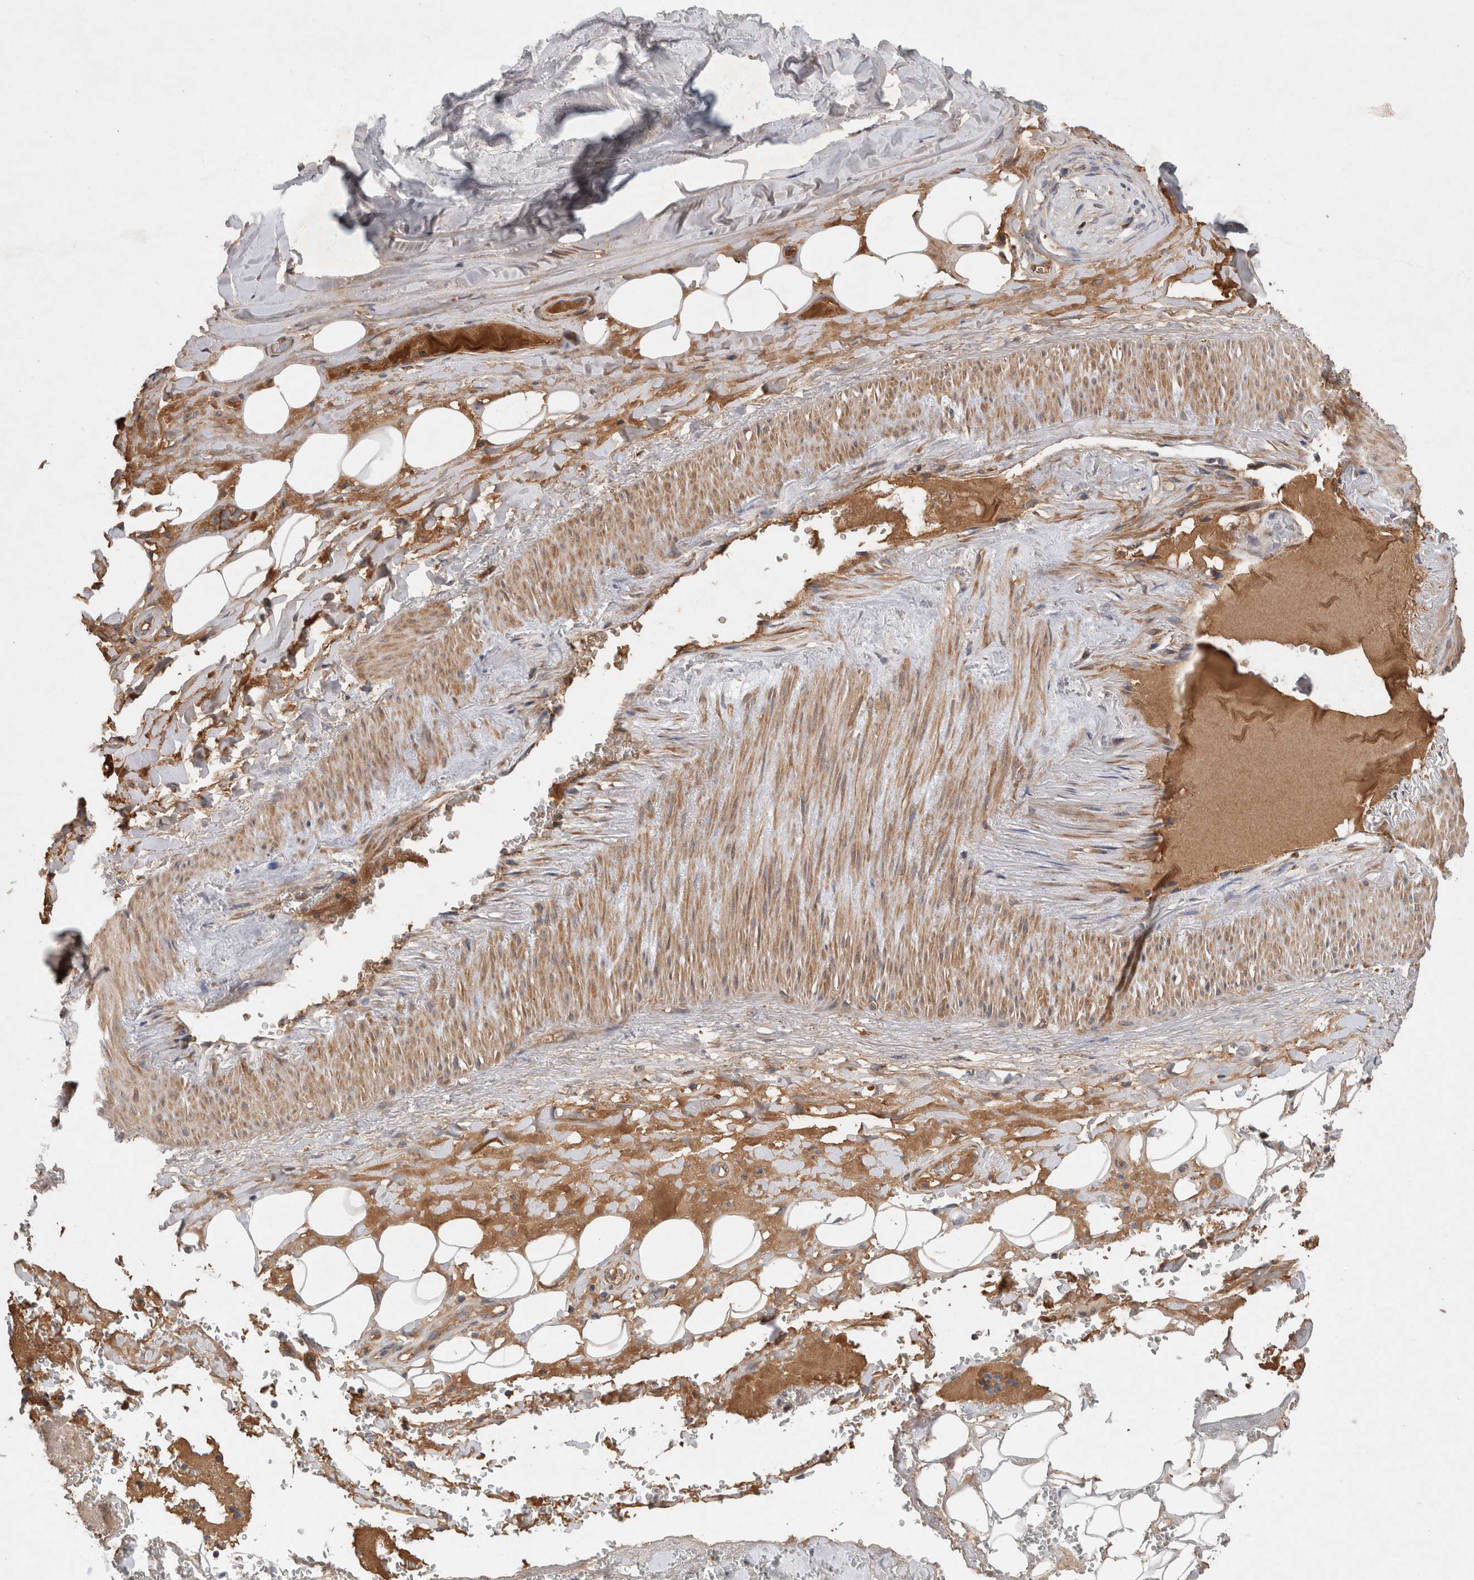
{"staining": {"intensity": "weak", "quantity": ">75%", "location": "cytoplasmic/membranous"}, "tissue": "adipose tissue", "cell_type": "Adipocytes", "image_type": "normal", "snomed": [{"axis": "morphology", "description": "Normal tissue, NOS"}, {"axis": "topography", "description": "Cartilage tissue"}], "caption": "High-power microscopy captured an immunohistochemistry (IHC) micrograph of benign adipose tissue, revealing weak cytoplasmic/membranous expression in approximately >75% of adipocytes.", "gene": "MRPS28", "patient": {"sex": "female", "age": 63}}